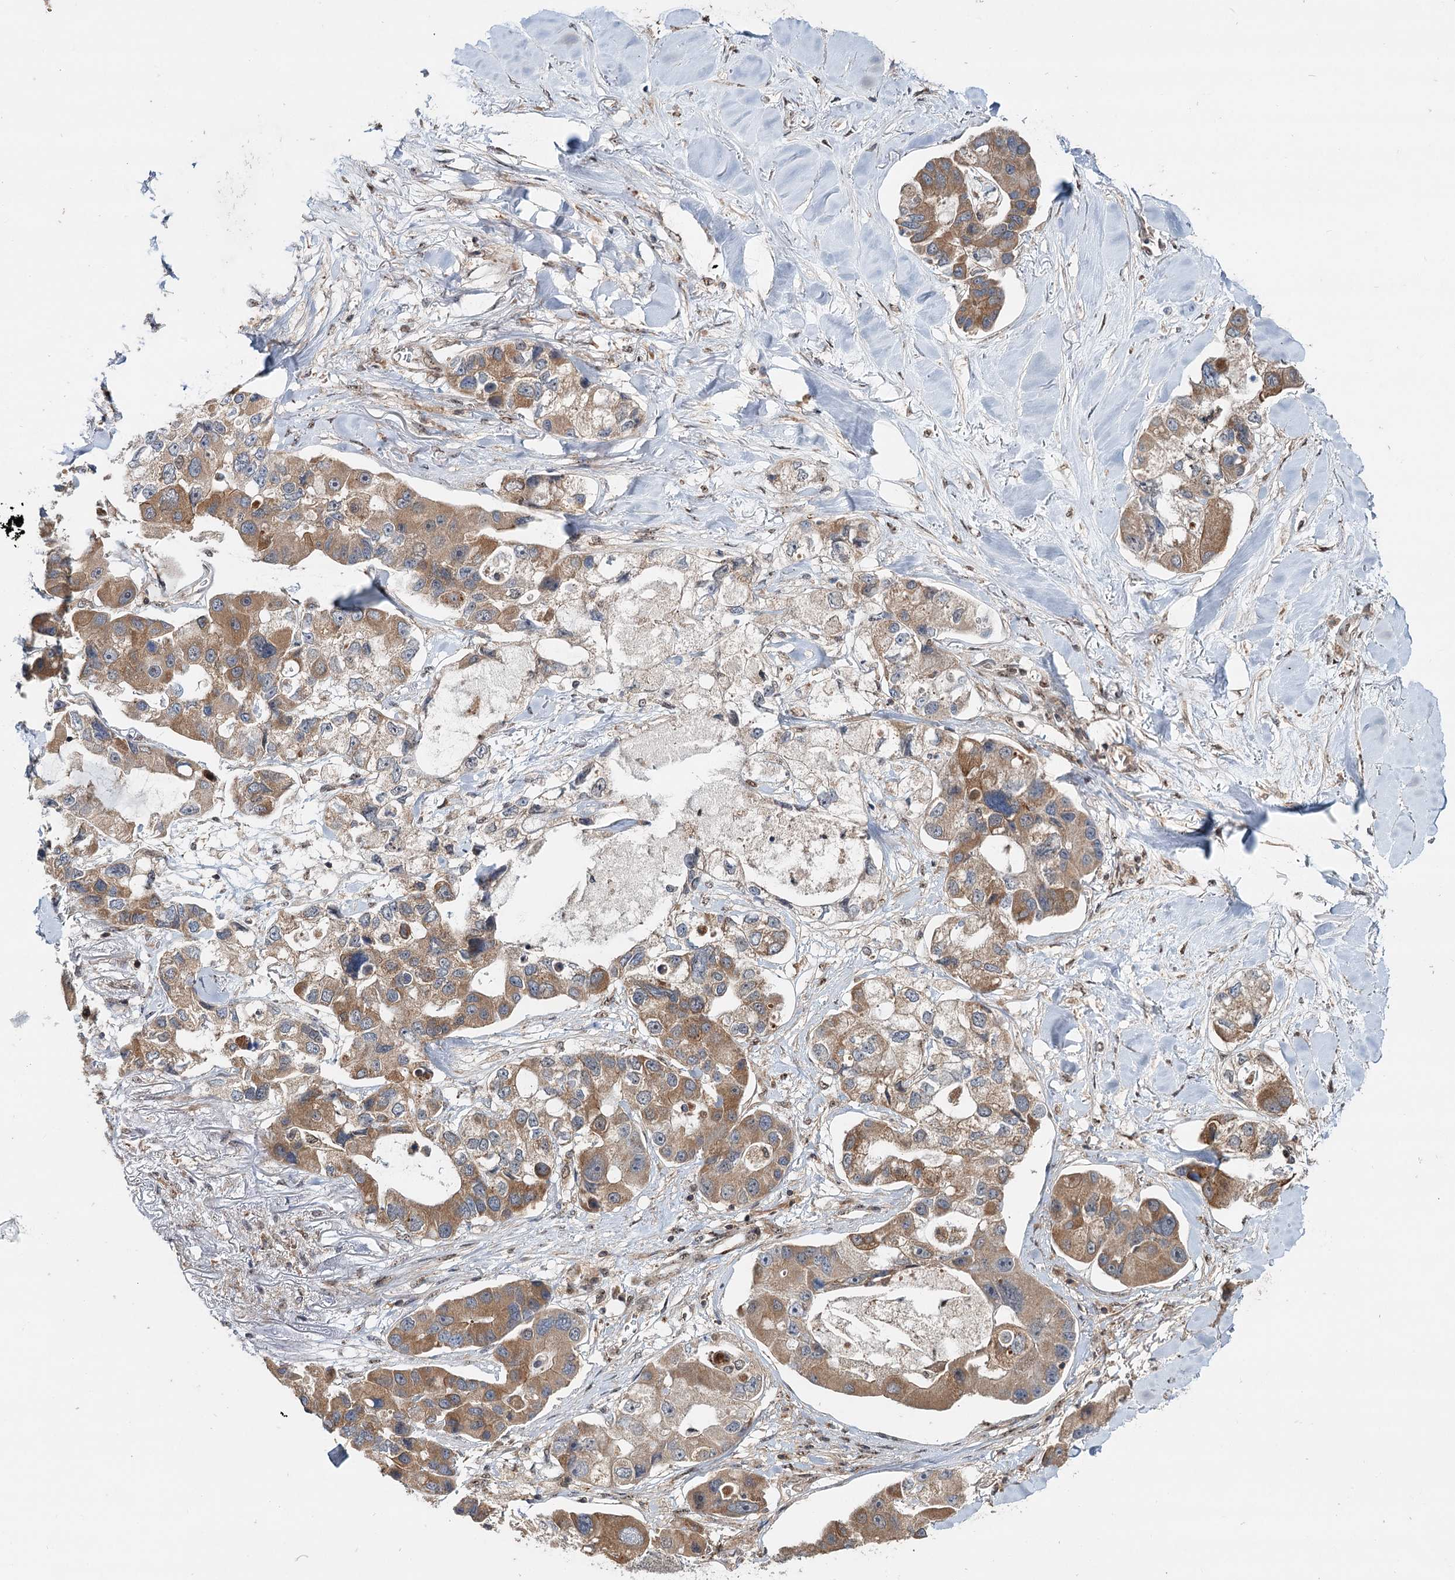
{"staining": {"intensity": "moderate", "quantity": ">75%", "location": "cytoplasmic/membranous"}, "tissue": "lung cancer", "cell_type": "Tumor cells", "image_type": "cancer", "snomed": [{"axis": "morphology", "description": "Adenocarcinoma, NOS"}, {"axis": "topography", "description": "Lung"}], "caption": "There is medium levels of moderate cytoplasmic/membranous staining in tumor cells of lung adenocarcinoma, as demonstrated by immunohistochemical staining (brown color).", "gene": "C12orf4", "patient": {"sex": "female", "age": 54}}